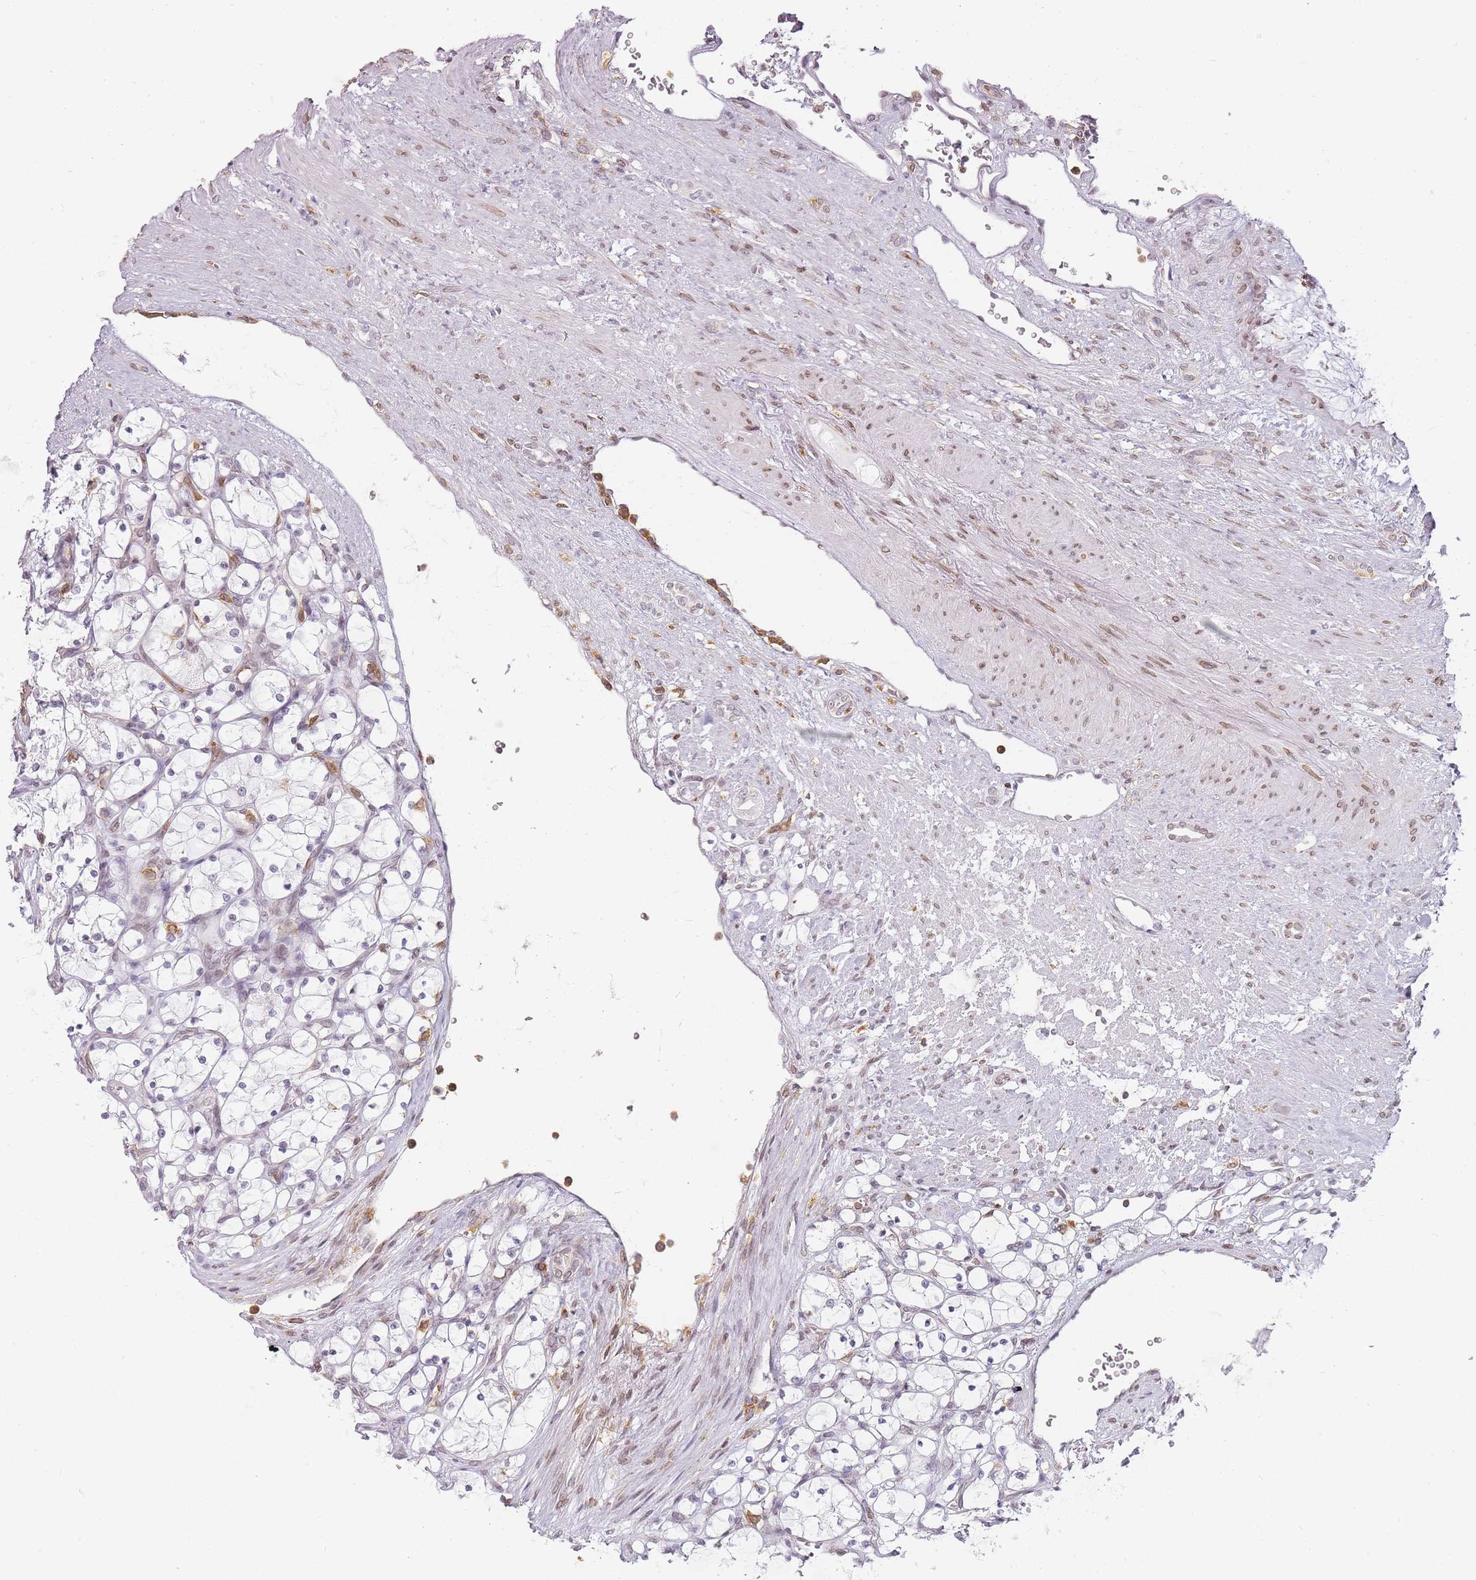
{"staining": {"intensity": "negative", "quantity": "none", "location": "none"}, "tissue": "renal cancer", "cell_type": "Tumor cells", "image_type": "cancer", "snomed": [{"axis": "morphology", "description": "Adenocarcinoma, NOS"}, {"axis": "topography", "description": "Kidney"}], "caption": "DAB (3,3'-diaminobenzidine) immunohistochemical staining of human adenocarcinoma (renal) shows no significant expression in tumor cells. (Brightfield microscopy of DAB (3,3'-diaminobenzidine) immunohistochemistry (IHC) at high magnification).", "gene": "JAKMIP1", "patient": {"sex": "female", "age": 69}}